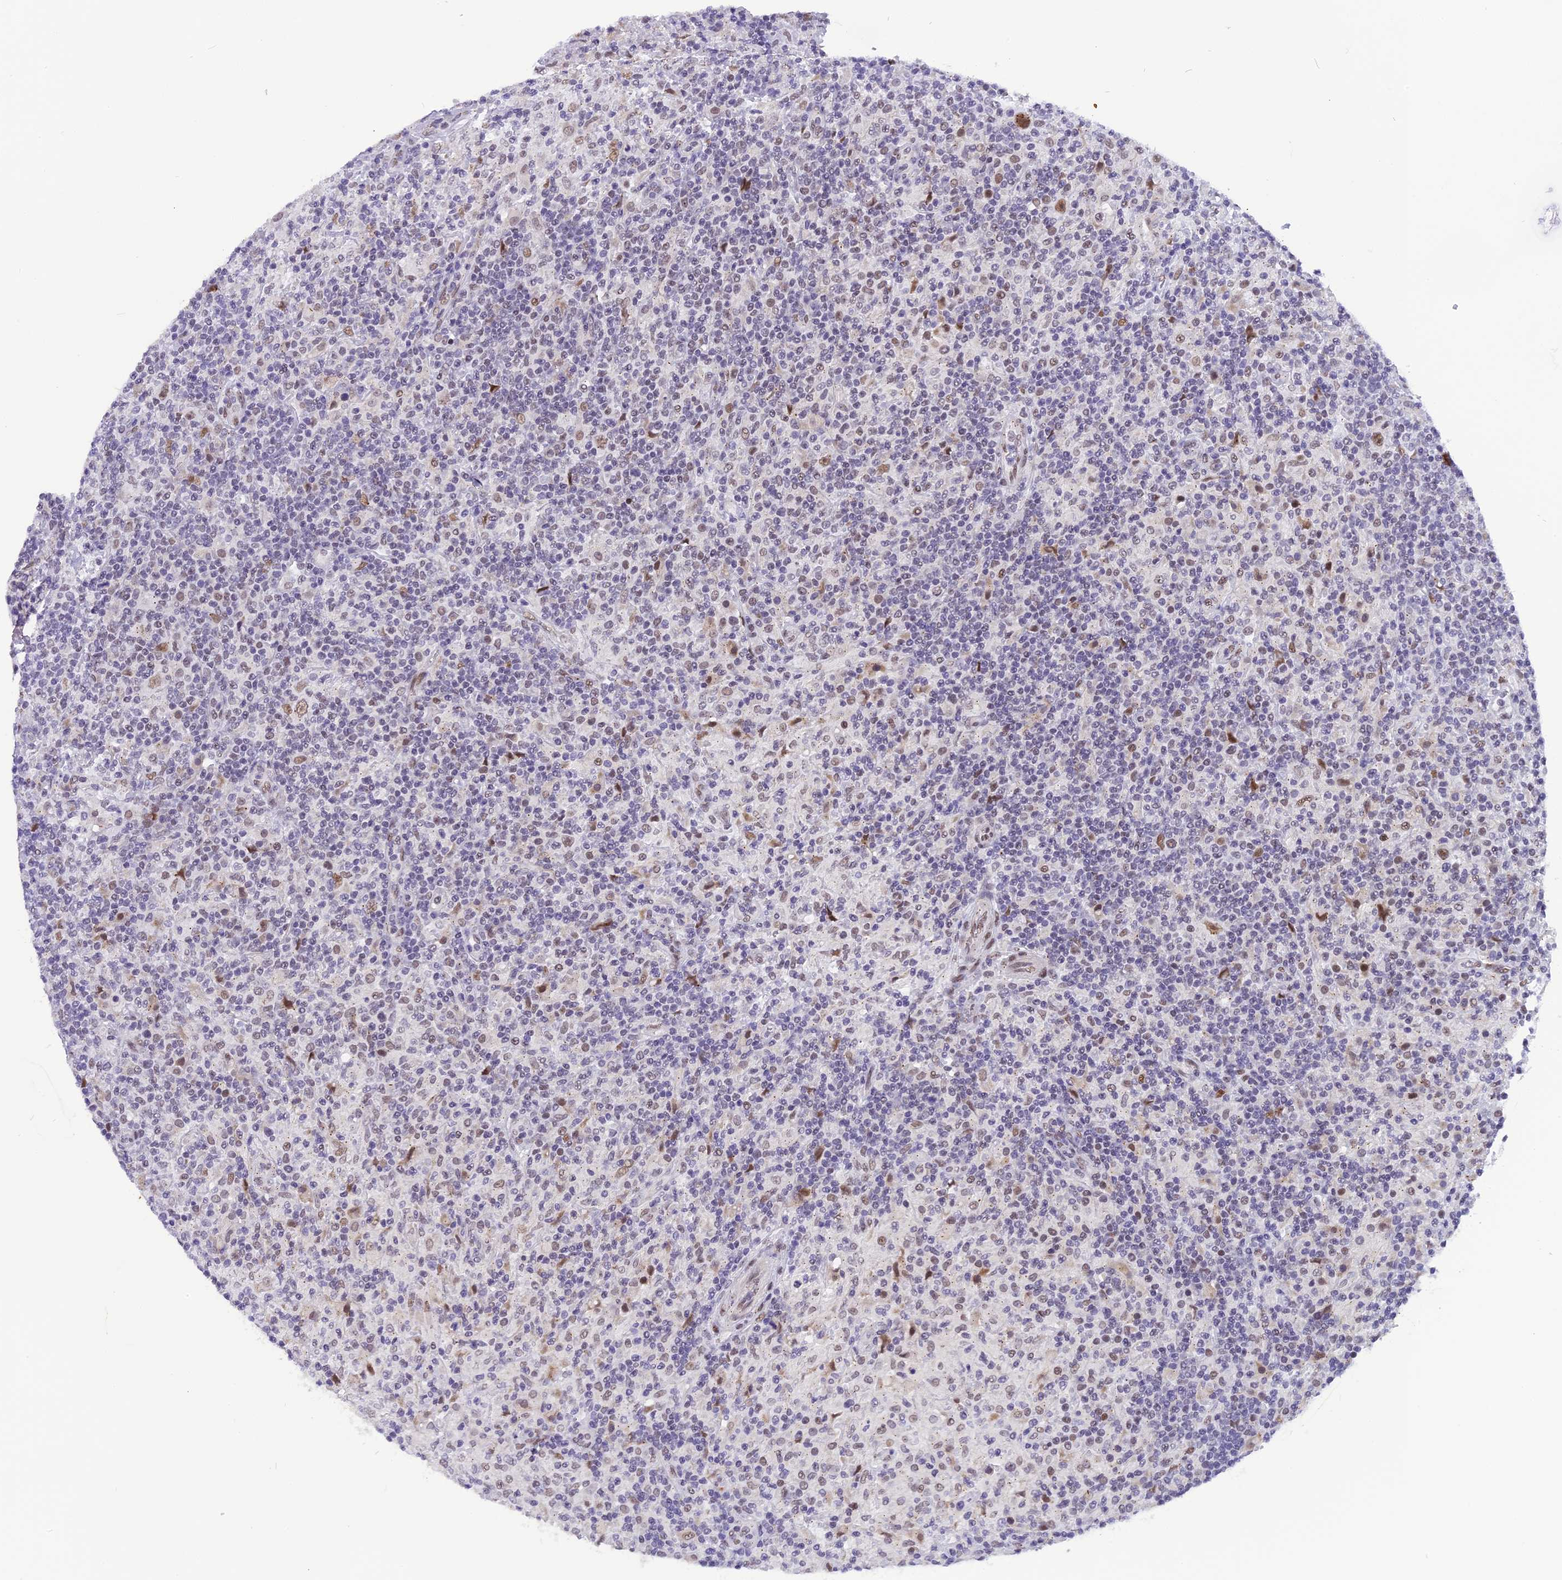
{"staining": {"intensity": "weak", "quantity": "25%-75%", "location": "nuclear"}, "tissue": "lymphoma", "cell_type": "Tumor cells", "image_type": "cancer", "snomed": [{"axis": "morphology", "description": "Hodgkin's disease, NOS"}, {"axis": "topography", "description": "Lymph node"}], "caption": "Human lymphoma stained with a protein marker reveals weak staining in tumor cells.", "gene": "IRF2BP1", "patient": {"sex": "male", "age": 70}}